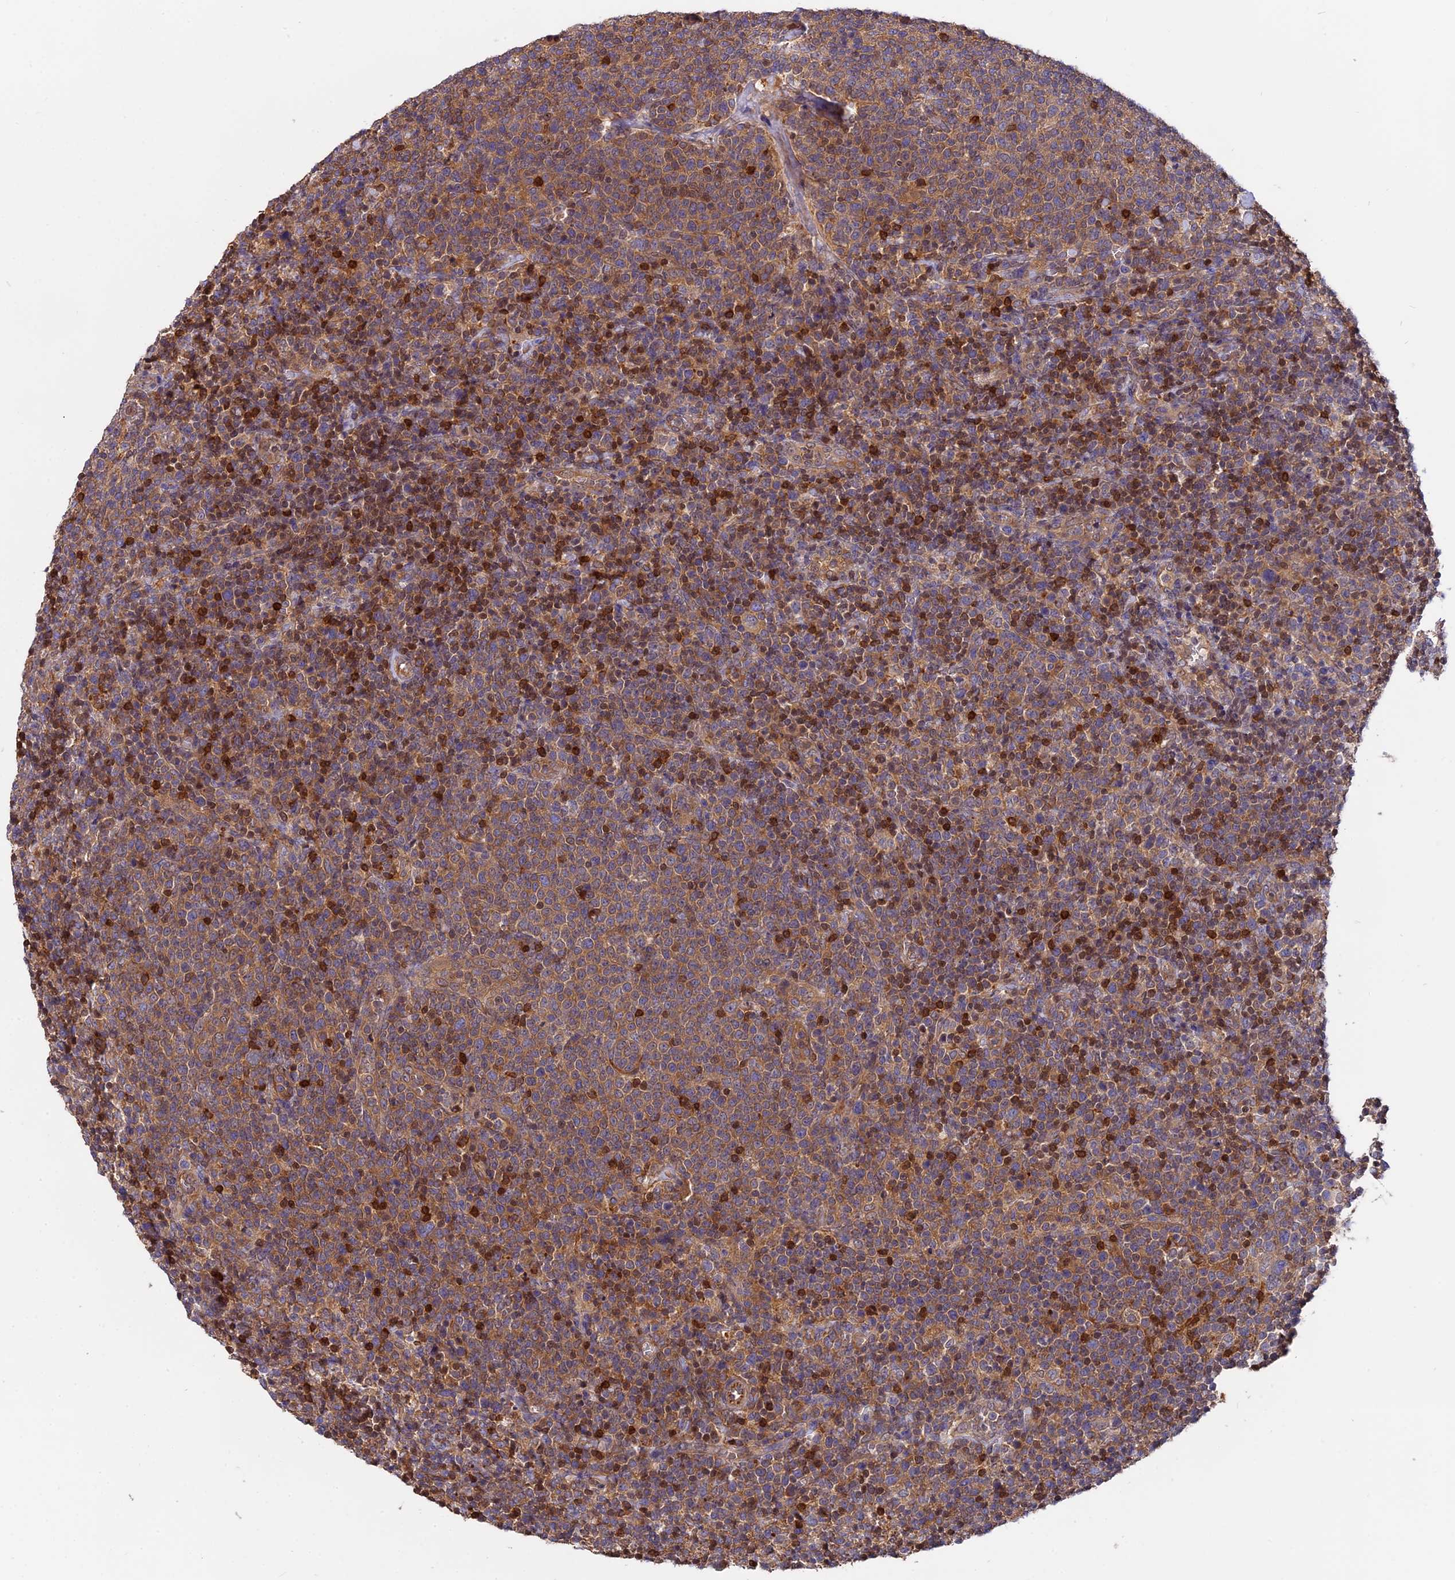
{"staining": {"intensity": "moderate", "quantity": ">75%", "location": "cytoplasmic/membranous,nuclear"}, "tissue": "lymphoma", "cell_type": "Tumor cells", "image_type": "cancer", "snomed": [{"axis": "morphology", "description": "Malignant lymphoma, non-Hodgkin's type, High grade"}, {"axis": "topography", "description": "Lymph node"}], "caption": "A photomicrograph of human high-grade malignant lymphoma, non-Hodgkin's type stained for a protein demonstrates moderate cytoplasmic/membranous and nuclear brown staining in tumor cells.", "gene": "FAM118B", "patient": {"sex": "male", "age": 61}}